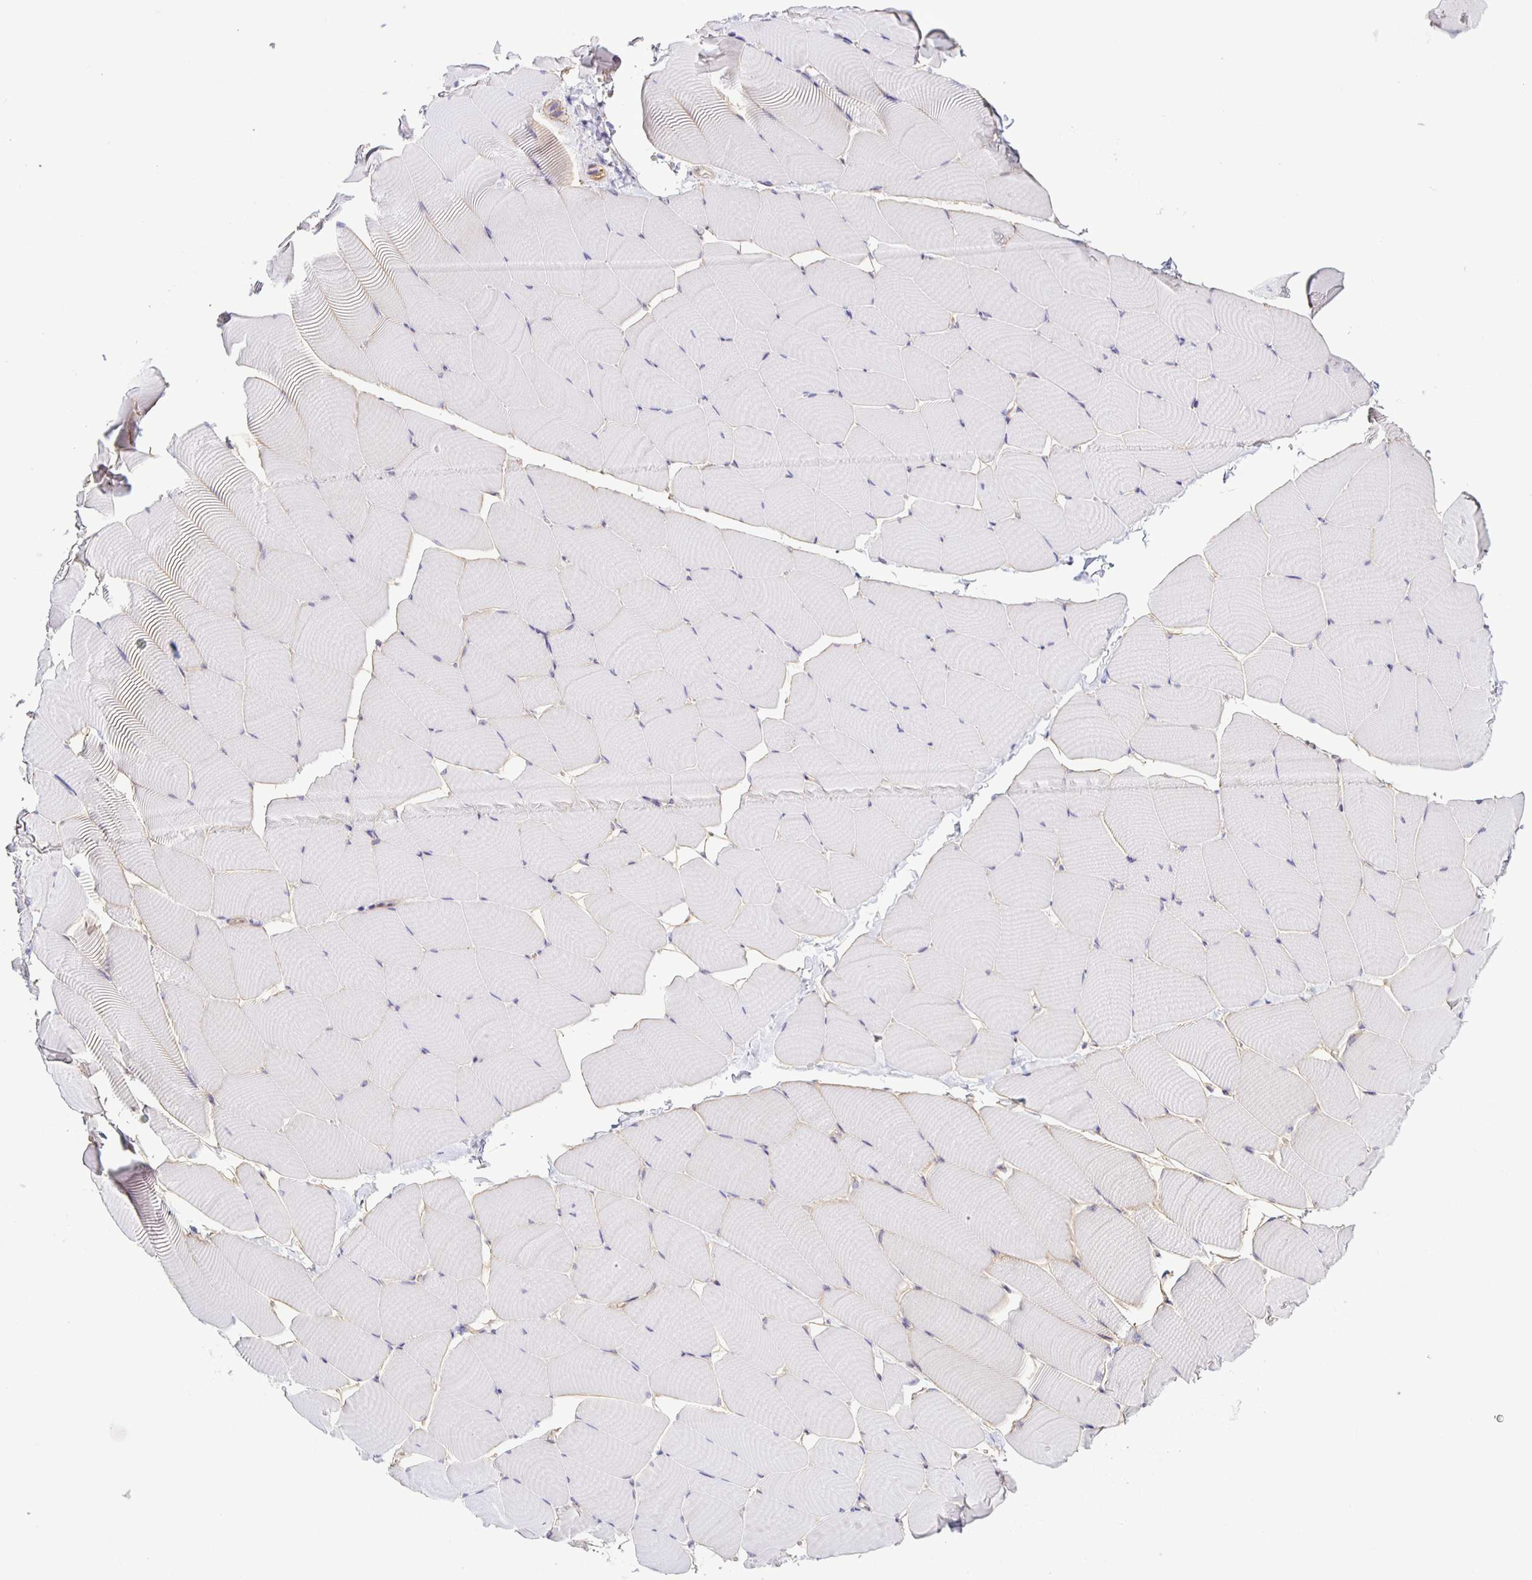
{"staining": {"intensity": "weak", "quantity": "<25%", "location": "cytoplasmic/membranous"}, "tissue": "skeletal muscle", "cell_type": "Myocytes", "image_type": "normal", "snomed": [{"axis": "morphology", "description": "Normal tissue, NOS"}, {"axis": "topography", "description": "Skeletal muscle"}], "caption": "Unremarkable skeletal muscle was stained to show a protein in brown. There is no significant positivity in myocytes. The staining is performed using DAB (3,3'-diaminobenzidine) brown chromogen with nuclei counter-stained in using hematoxylin.", "gene": "BOLL", "patient": {"sex": "male", "age": 25}}